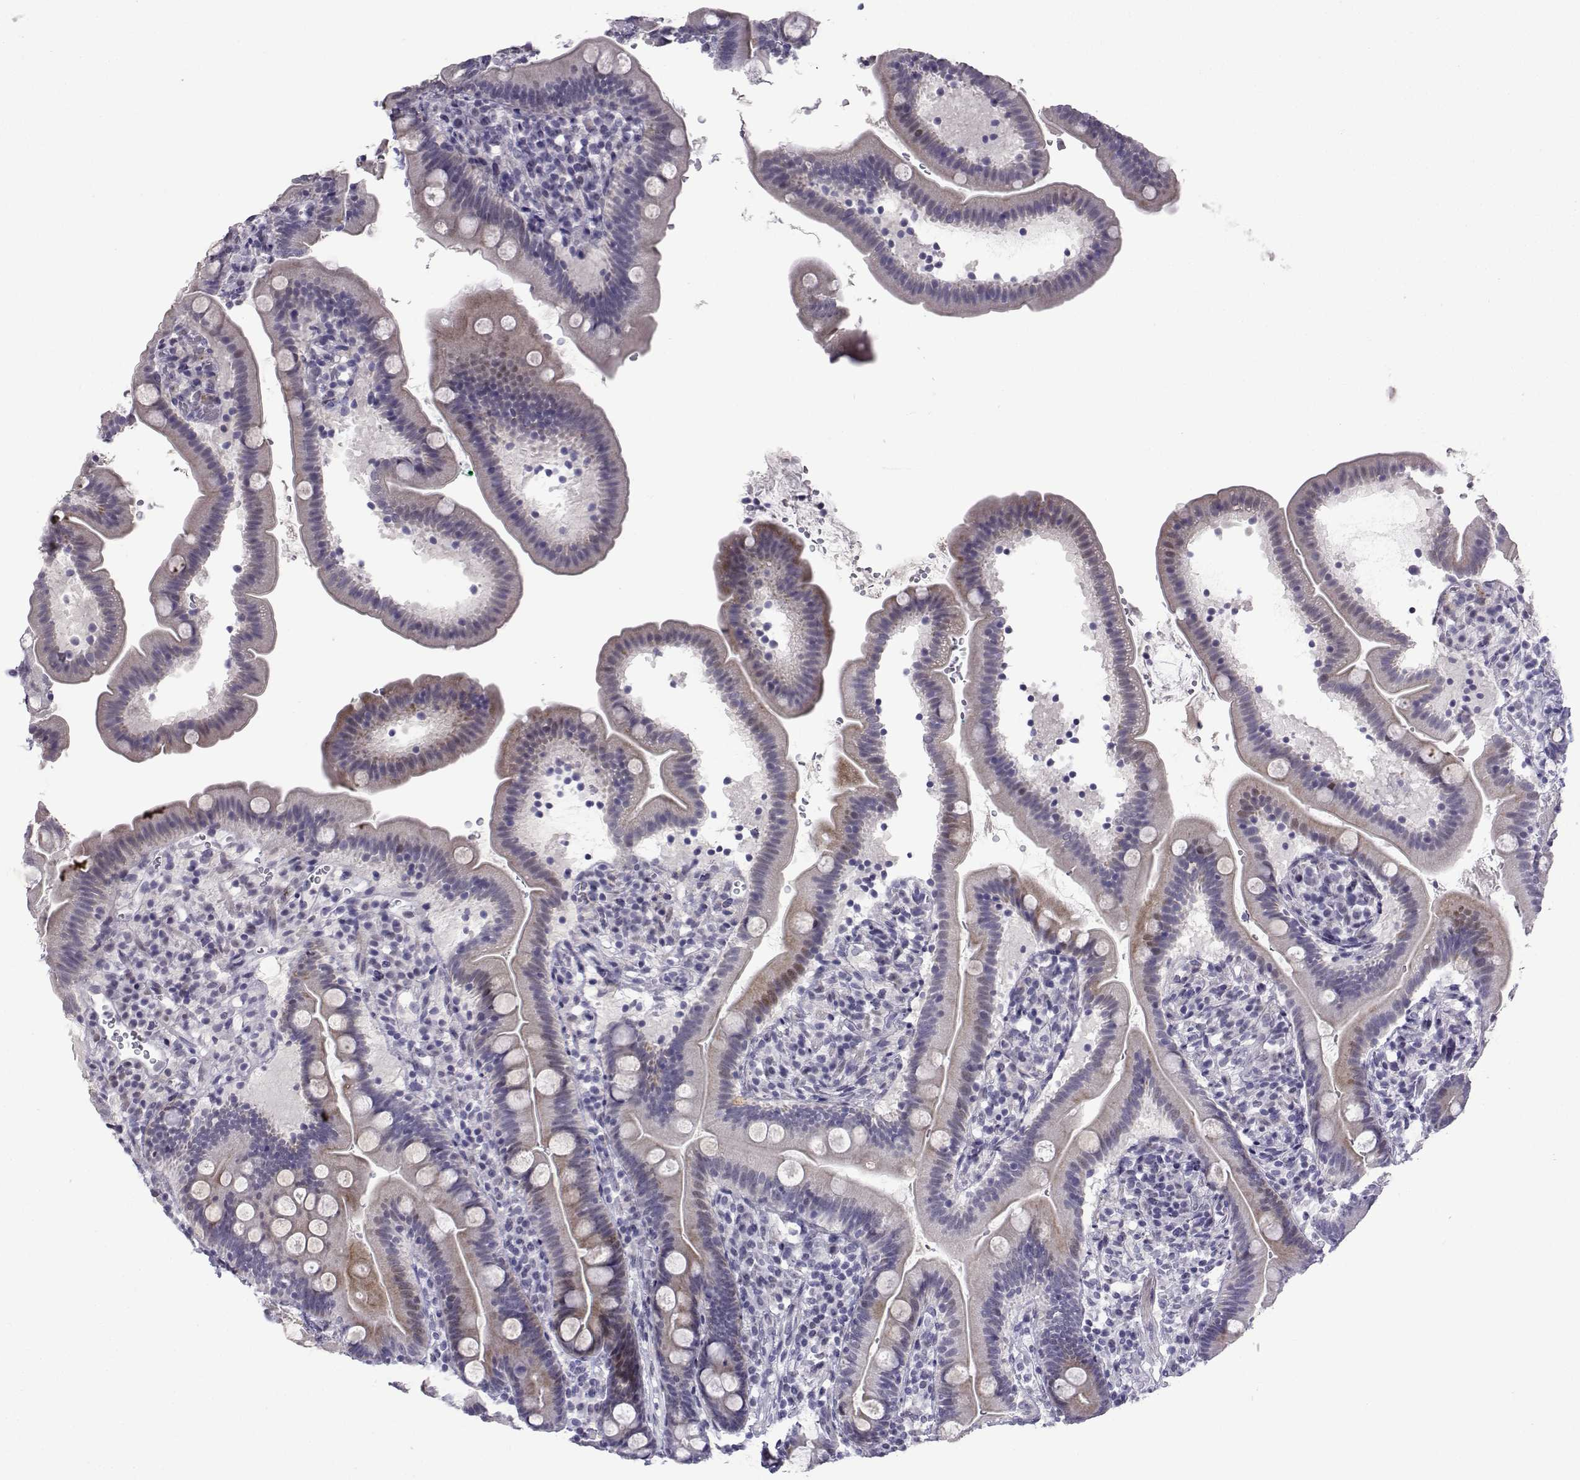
{"staining": {"intensity": "weak", "quantity": "25%-75%", "location": "cytoplasmic/membranous"}, "tissue": "duodenum", "cell_type": "Glandular cells", "image_type": "normal", "snomed": [{"axis": "morphology", "description": "Normal tissue, NOS"}, {"axis": "topography", "description": "Duodenum"}], "caption": "A high-resolution photomicrograph shows IHC staining of unremarkable duodenum, which reveals weak cytoplasmic/membranous staining in about 25%-75% of glandular cells.", "gene": "CFAP70", "patient": {"sex": "female", "age": 67}}